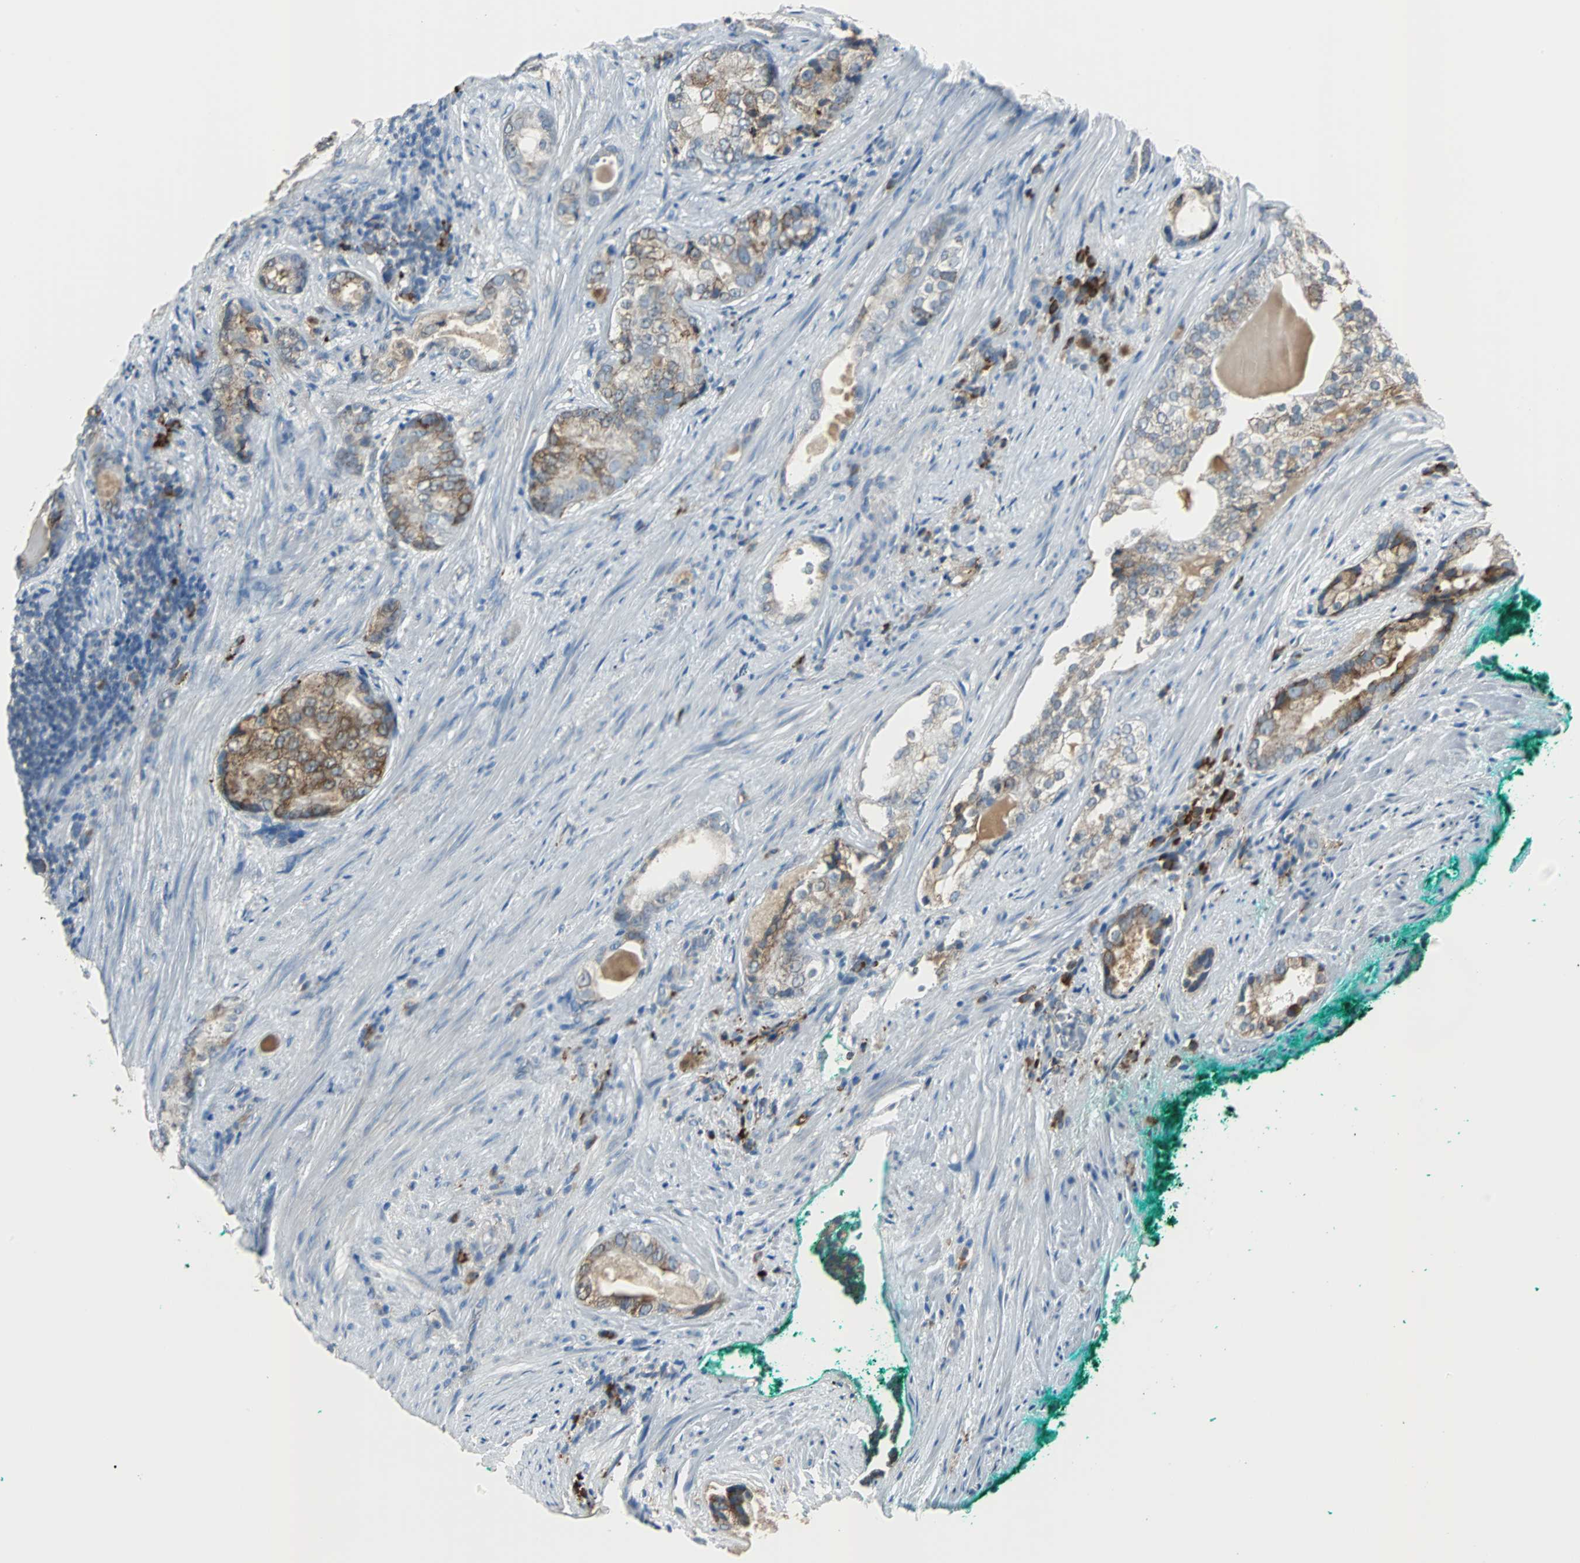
{"staining": {"intensity": "moderate", "quantity": "25%-75%", "location": "cytoplasmic/membranous"}, "tissue": "prostate cancer", "cell_type": "Tumor cells", "image_type": "cancer", "snomed": [{"axis": "morphology", "description": "Adenocarcinoma, High grade"}, {"axis": "topography", "description": "Prostate"}], "caption": "Human prostate cancer stained with a brown dye shows moderate cytoplasmic/membranous positive staining in about 25%-75% of tumor cells.", "gene": "PDIA4", "patient": {"sex": "male", "age": 66}}